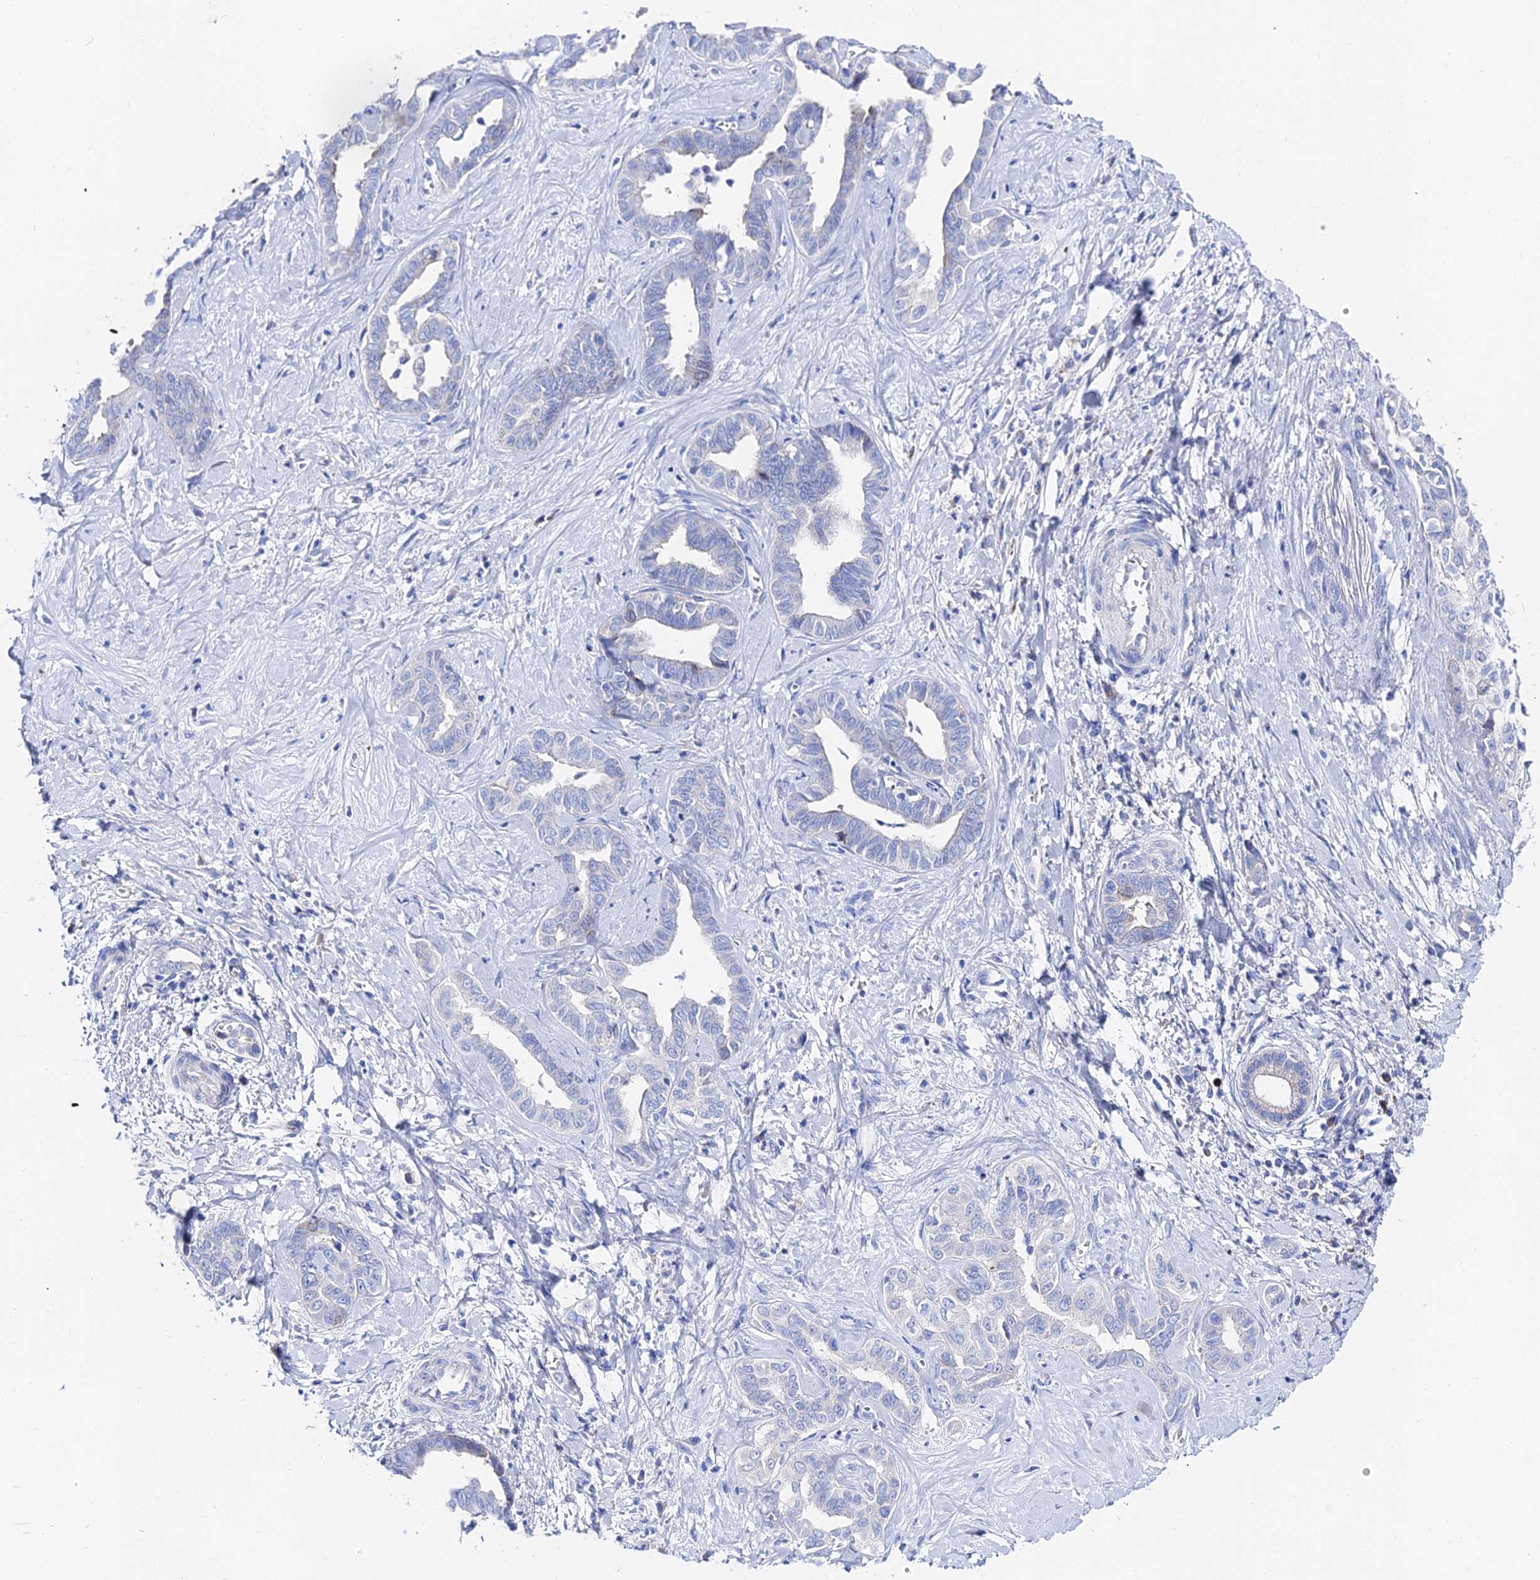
{"staining": {"intensity": "negative", "quantity": "none", "location": "none"}, "tissue": "liver cancer", "cell_type": "Tumor cells", "image_type": "cancer", "snomed": [{"axis": "morphology", "description": "Cholangiocarcinoma"}, {"axis": "topography", "description": "Liver"}], "caption": "Immunohistochemistry (IHC) histopathology image of neoplastic tissue: cholangiocarcinoma (liver) stained with DAB (3,3'-diaminobenzidine) shows no significant protein staining in tumor cells.", "gene": "PTTG1", "patient": {"sex": "female", "age": 77}}